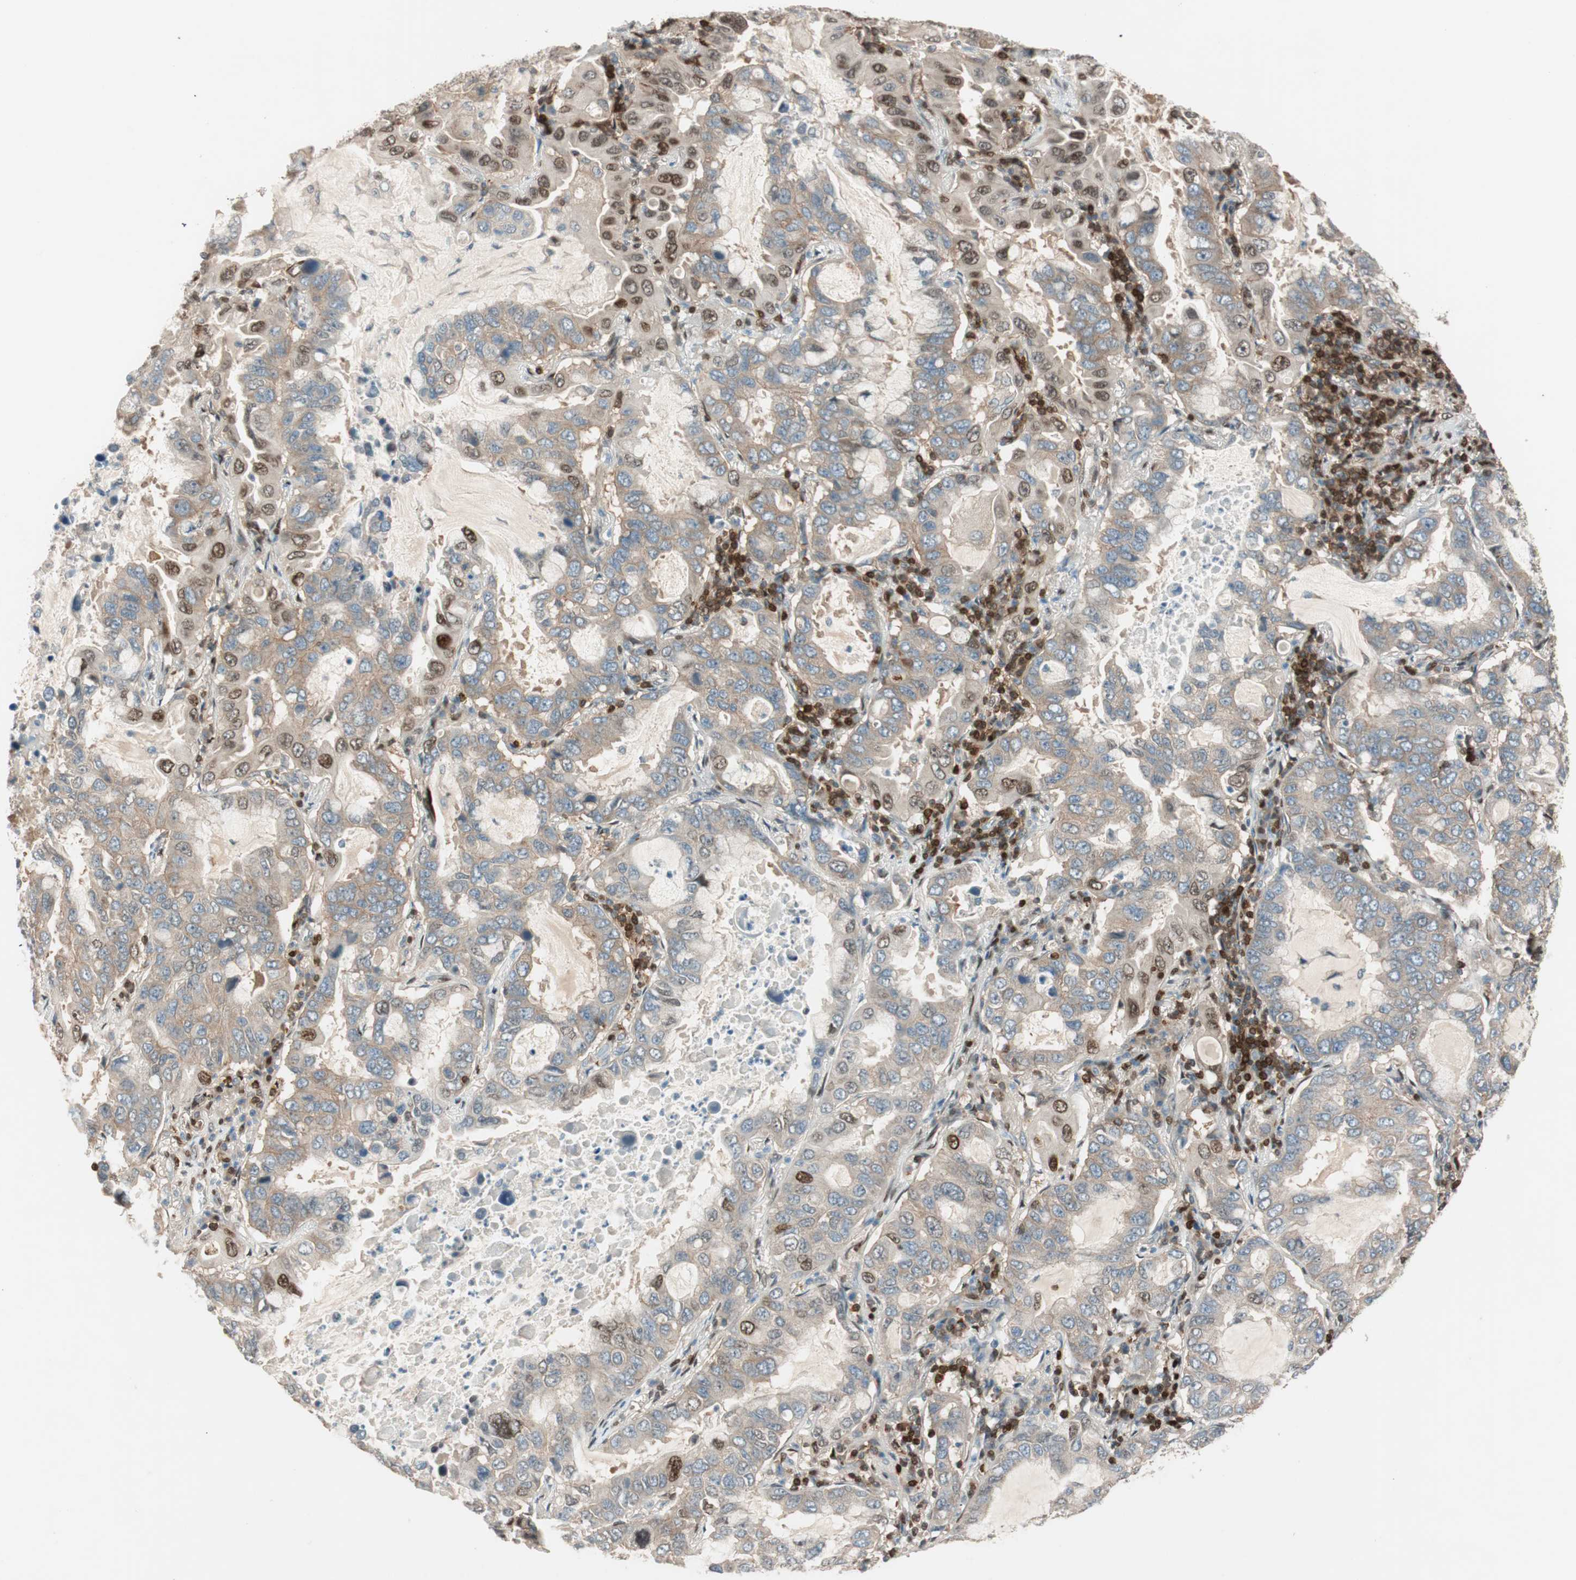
{"staining": {"intensity": "moderate", "quantity": ">75%", "location": "cytoplasmic/membranous,nuclear"}, "tissue": "lung cancer", "cell_type": "Tumor cells", "image_type": "cancer", "snomed": [{"axis": "morphology", "description": "Adenocarcinoma, NOS"}, {"axis": "topography", "description": "Lung"}], "caption": "A medium amount of moderate cytoplasmic/membranous and nuclear expression is present in approximately >75% of tumor cells in lung cancer tissue.", "gene": "BIN1", "patient": {"sex": "male", "age": 64}}